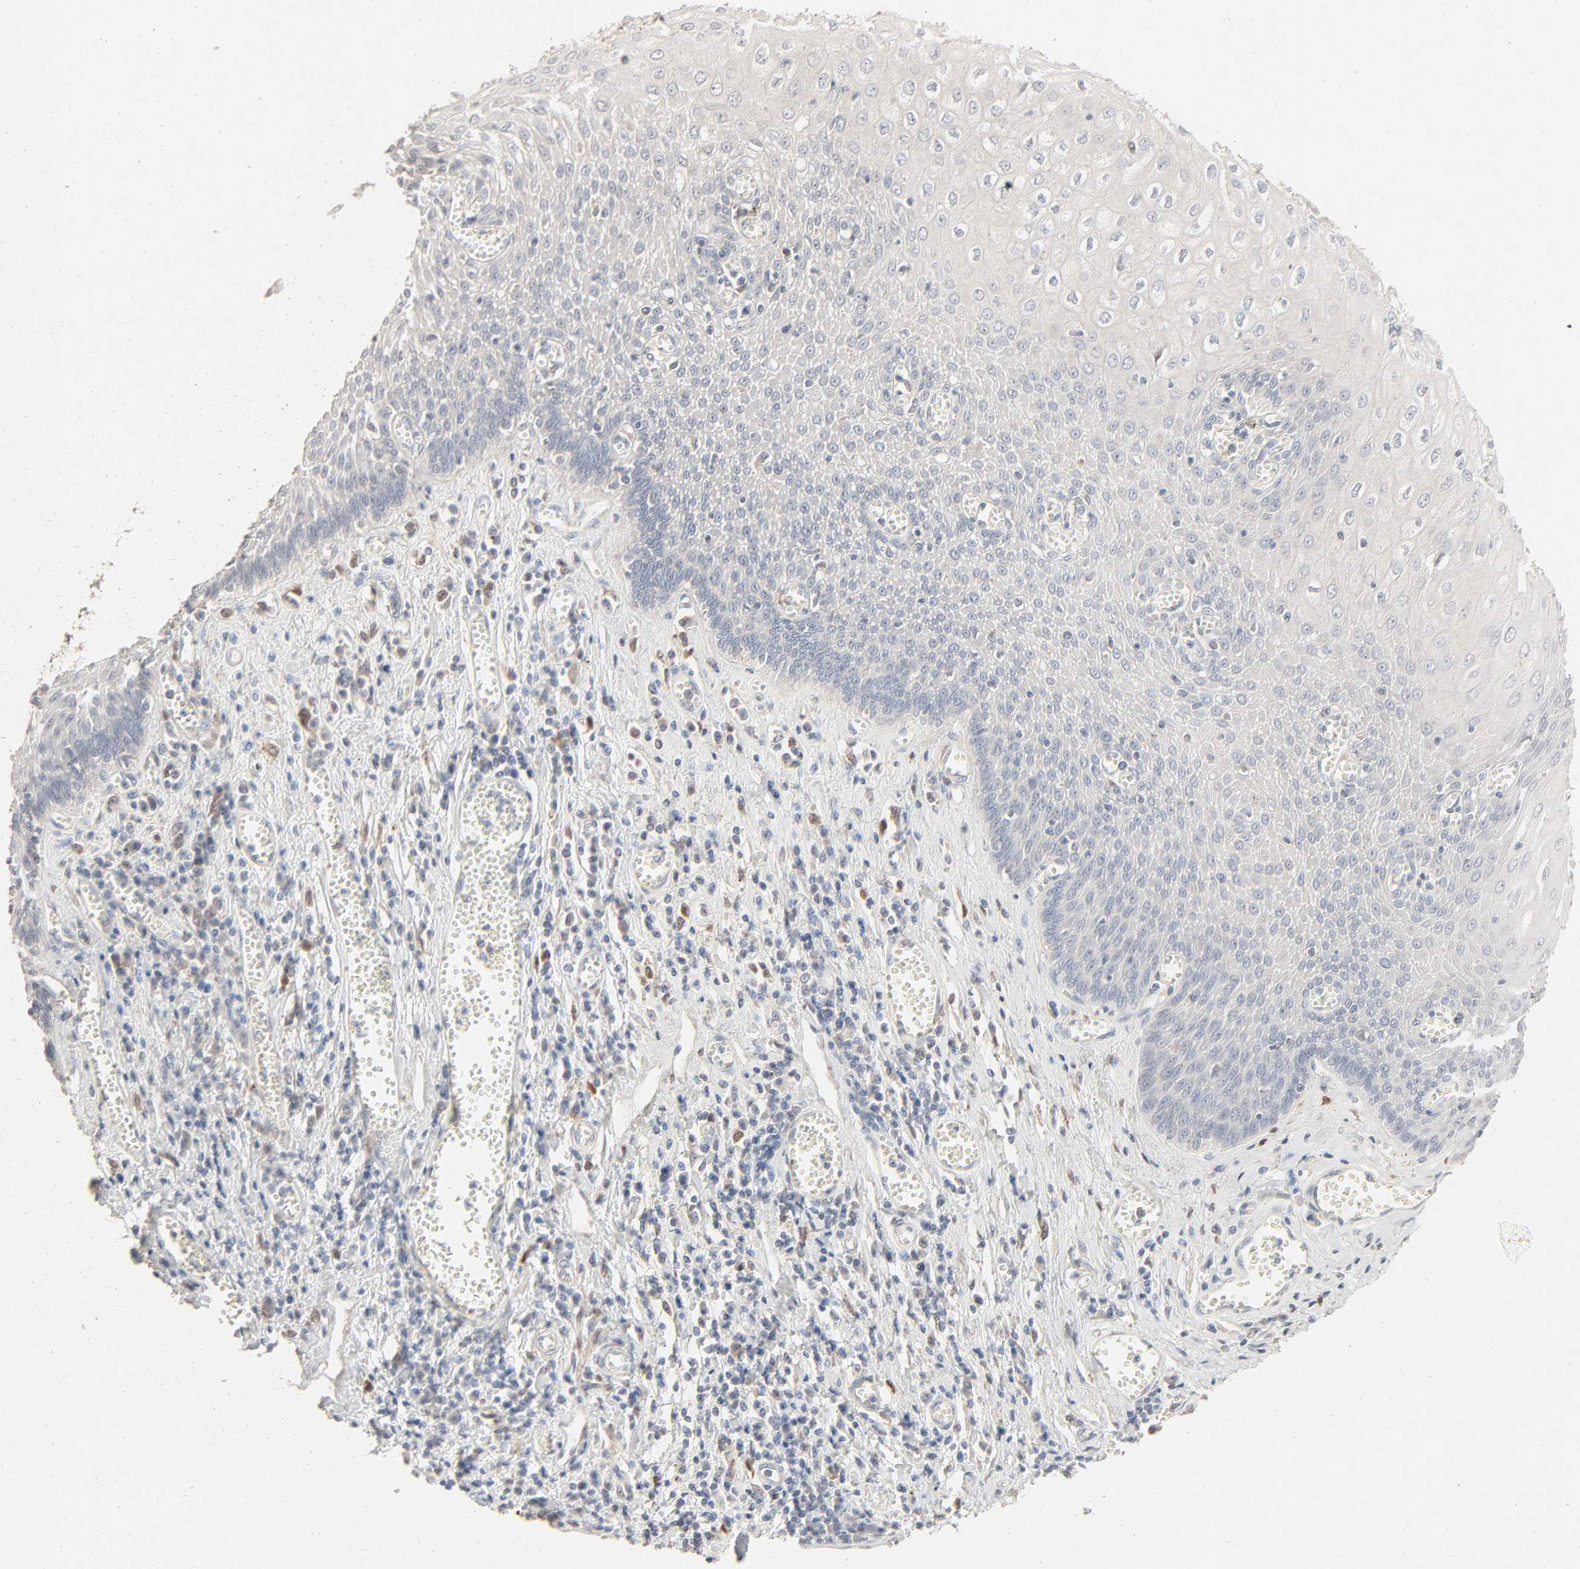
{"staining": {"intensity": "negative", "quantity": "none", "location": "none"}, "tissue": "esophagus", "cell_type": "Squamous epithelial cells", "image_type": "normal", "snomed": [{"axis": "morphology", "description": "Normal tissue, NOS"}, {"axis": "morphology", "description": "Squamous cell carcinoma, NOS"}, {"axis": "topography", "description": "Esophagus"}], "caption": "Image shows no protein staining in squamous epithelial cells of unremarkable esophagus. The staining was performed using DAB (3,3'-diaminobenzidine) to visualize the protein expression in brown, while the nuclei were stained in blue with hematoxylin (Magnification: 20x).", "gene": "LGALS2", "patient": {"sex": "male", "age": 65}}